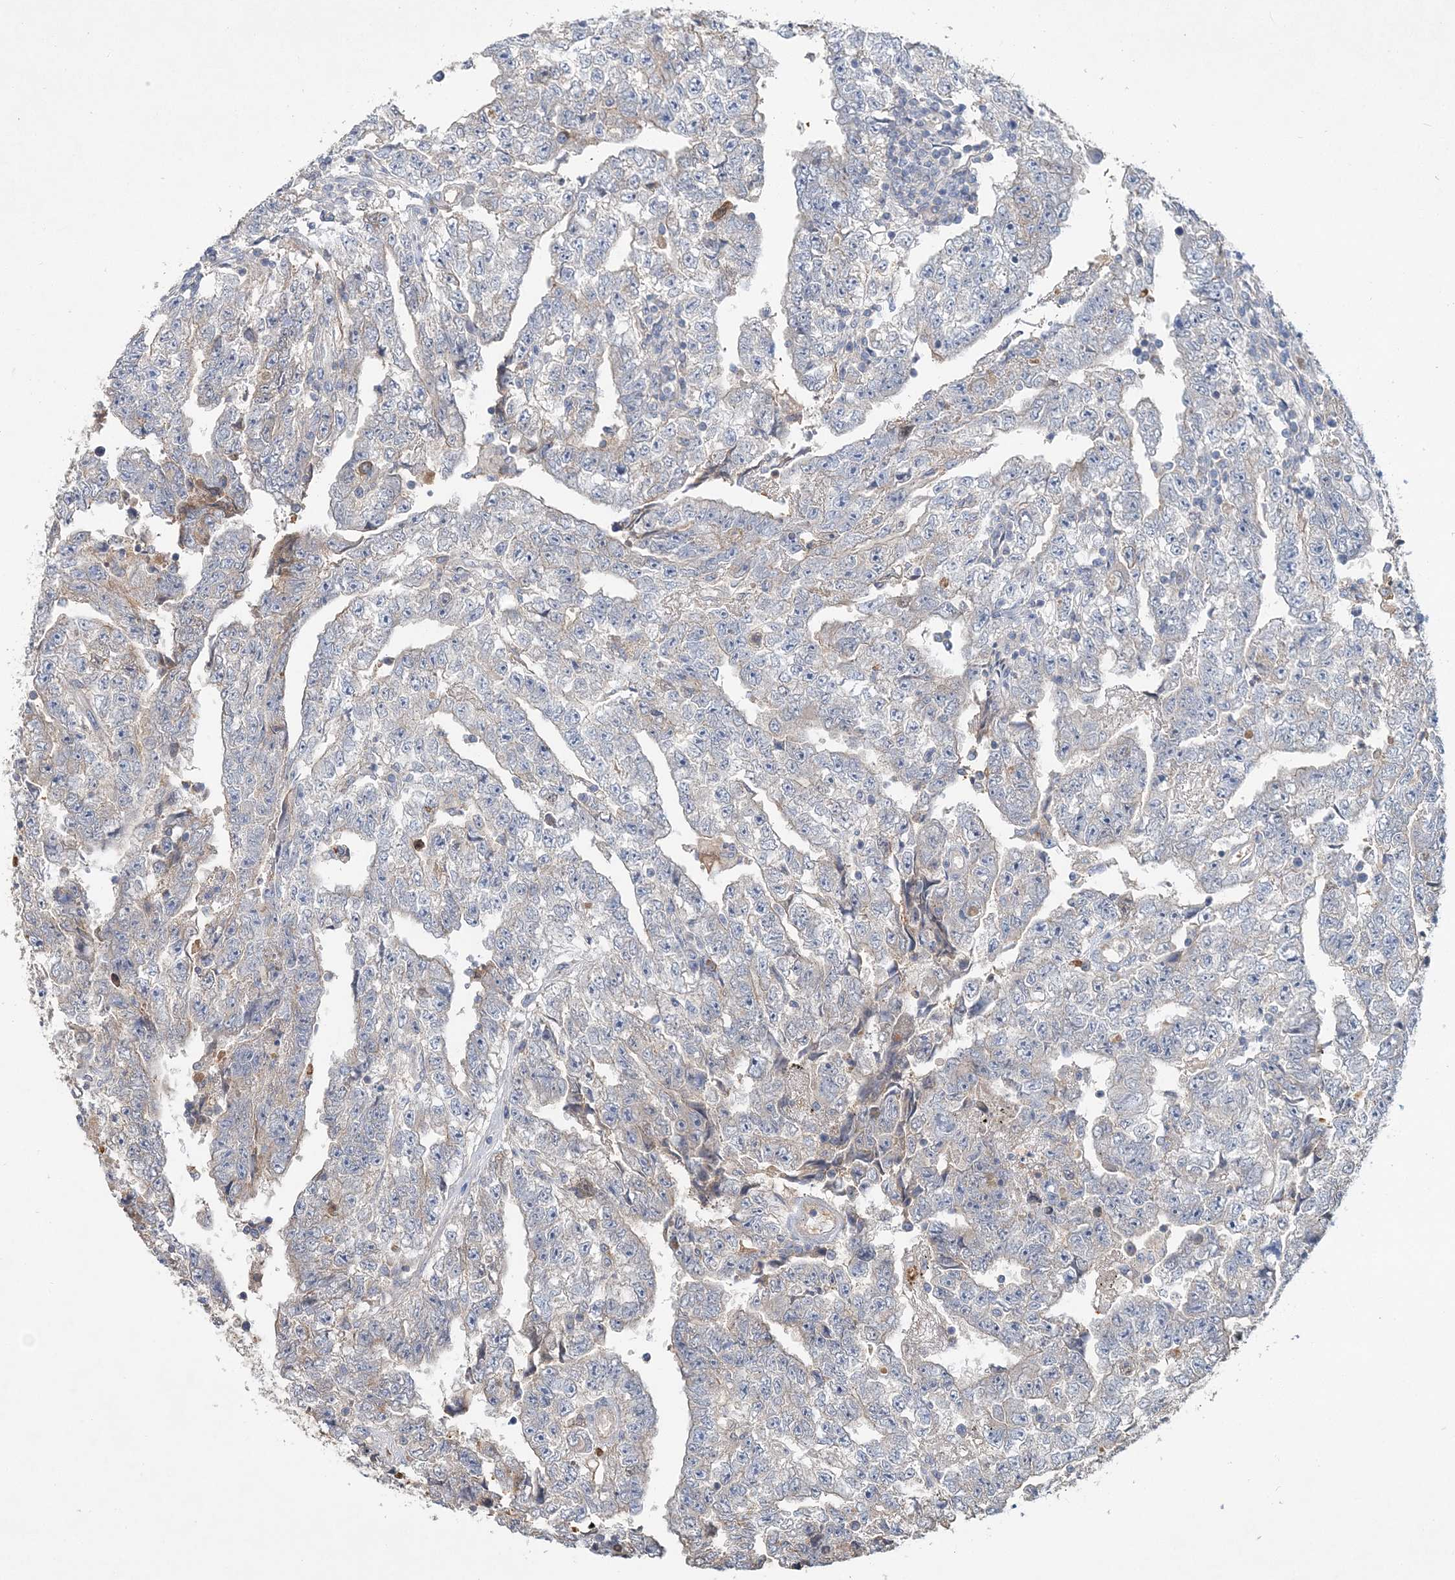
{"staining": {"intensity": "negative", "quantity": "none", "location": "none"}, "tissue": "testis cancer", "cell_type": "Tumor cells", "image_type": "cancer", "snomed": [{"axis": "morphology", "description": "Carcinoma, Embryonal, NOS"}, {"axis": "topography", "description": "Testis"}], "caption": "This is an immunohistochemistry (IHC) histopathology image of human embryonal carcinoma (testis). There is no staining in tumor cells.", "gene": "RNF25", "patient": {"sex": "male", "age": 25}}